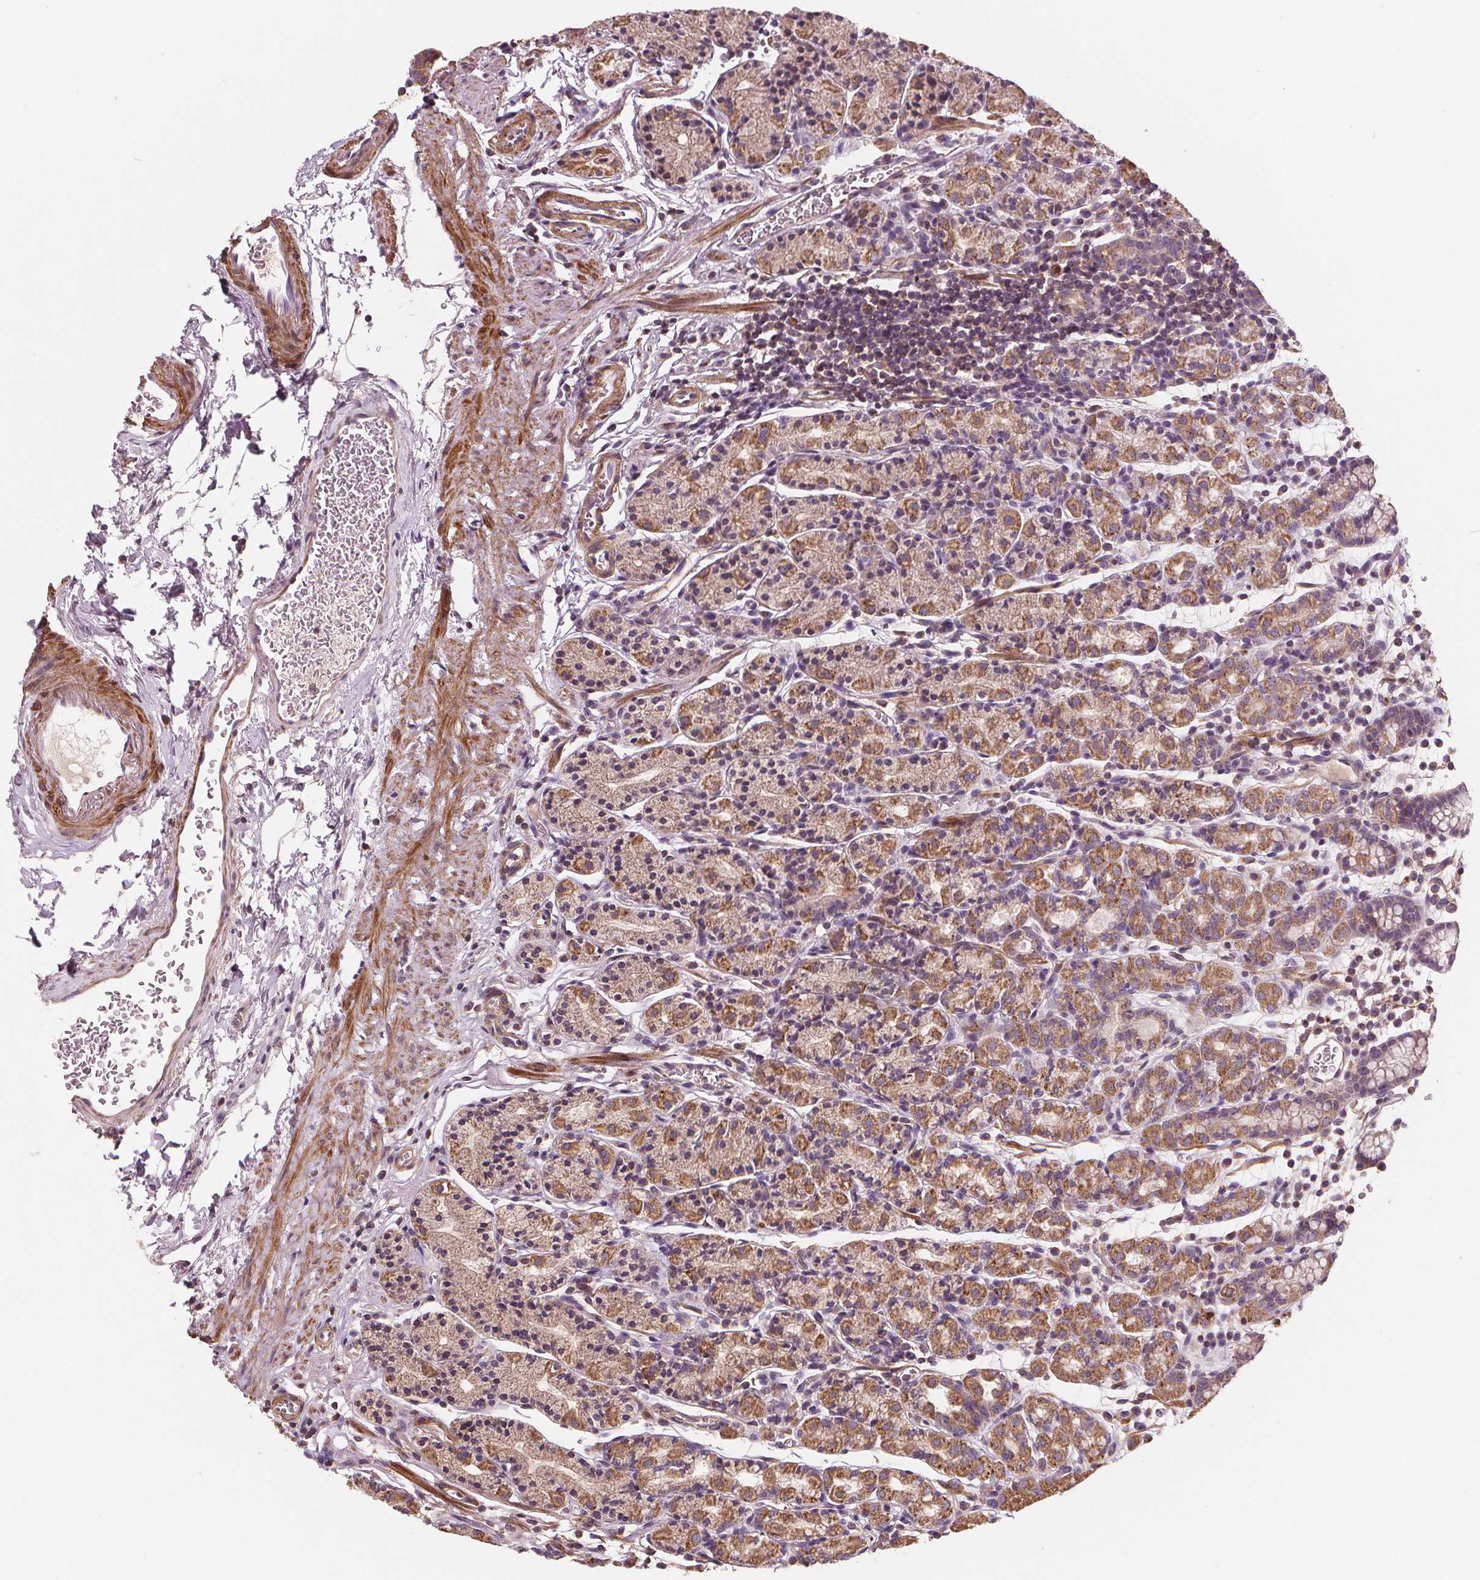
{"staining": {"intensity": "moderate", "quantity": "25%-75%", "location": "cytoplasmic/membranous"}, "tissue": "stomach", "cell_type": "Glandular cells", "image_type": "normal", "snomed": [{"axis": "morphology", "description": "Normal tissue, NOS"}, {"axis": "topography", "description": "Stomach, upper"}, {"axis": "topography", "description": "Stomach"}], "caption": "A high-resolution micrograph shows immunohistochemistry staining of benign stomach, which exhibits moderate cytoplasmic/membranous expression in approximately 25%-75% of glandular cells.", "gene": "ORAI2", "patient": {"sex": "male", "age": 62}}